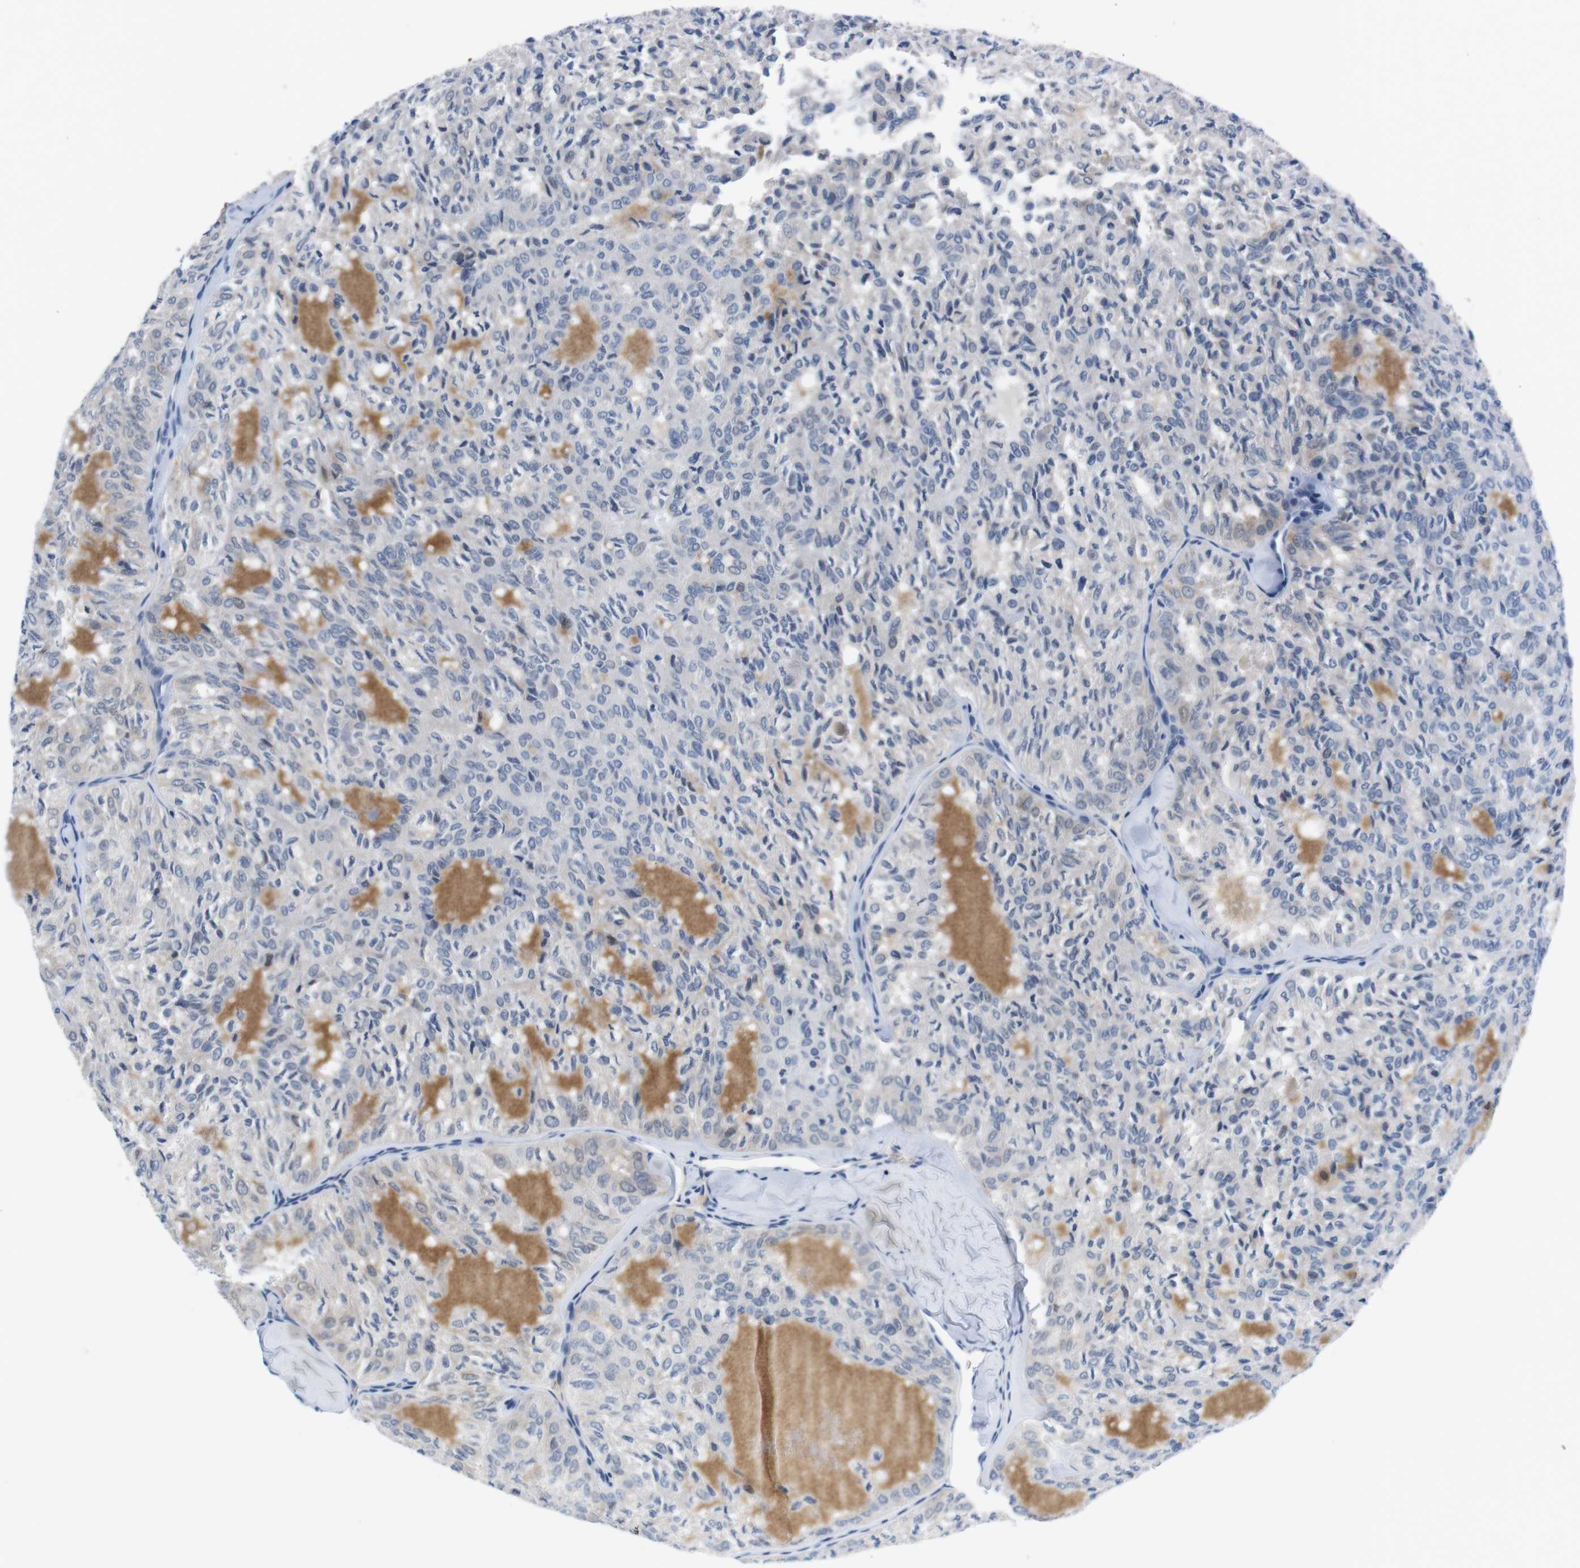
{"staining": {"intensity": "negative", "quantity": "none", "location": "none"}, "tissue": "thyroid cancer", "cell_type": "Tumor cells", "image_type": "cancer", "snomed": [{"axis": "morphology", "description": "Follicular adenoma carcinoma, NOS"}, {"axis": "topography", "description": "Thyroid gland"}], "caption": "Immunohistochemistry photomicrograph of neoplastic tissue: thyroid follicular adenoma carcinoma stained with DAB (3,3'-diaminobenzidine) displays no significant protein positivity in tumor cells. (Immunohistochemistry, brightfield microscopy, high magnification).", "gene": "TFAP2C", "patient": {"sex": "male", "age": 75}}